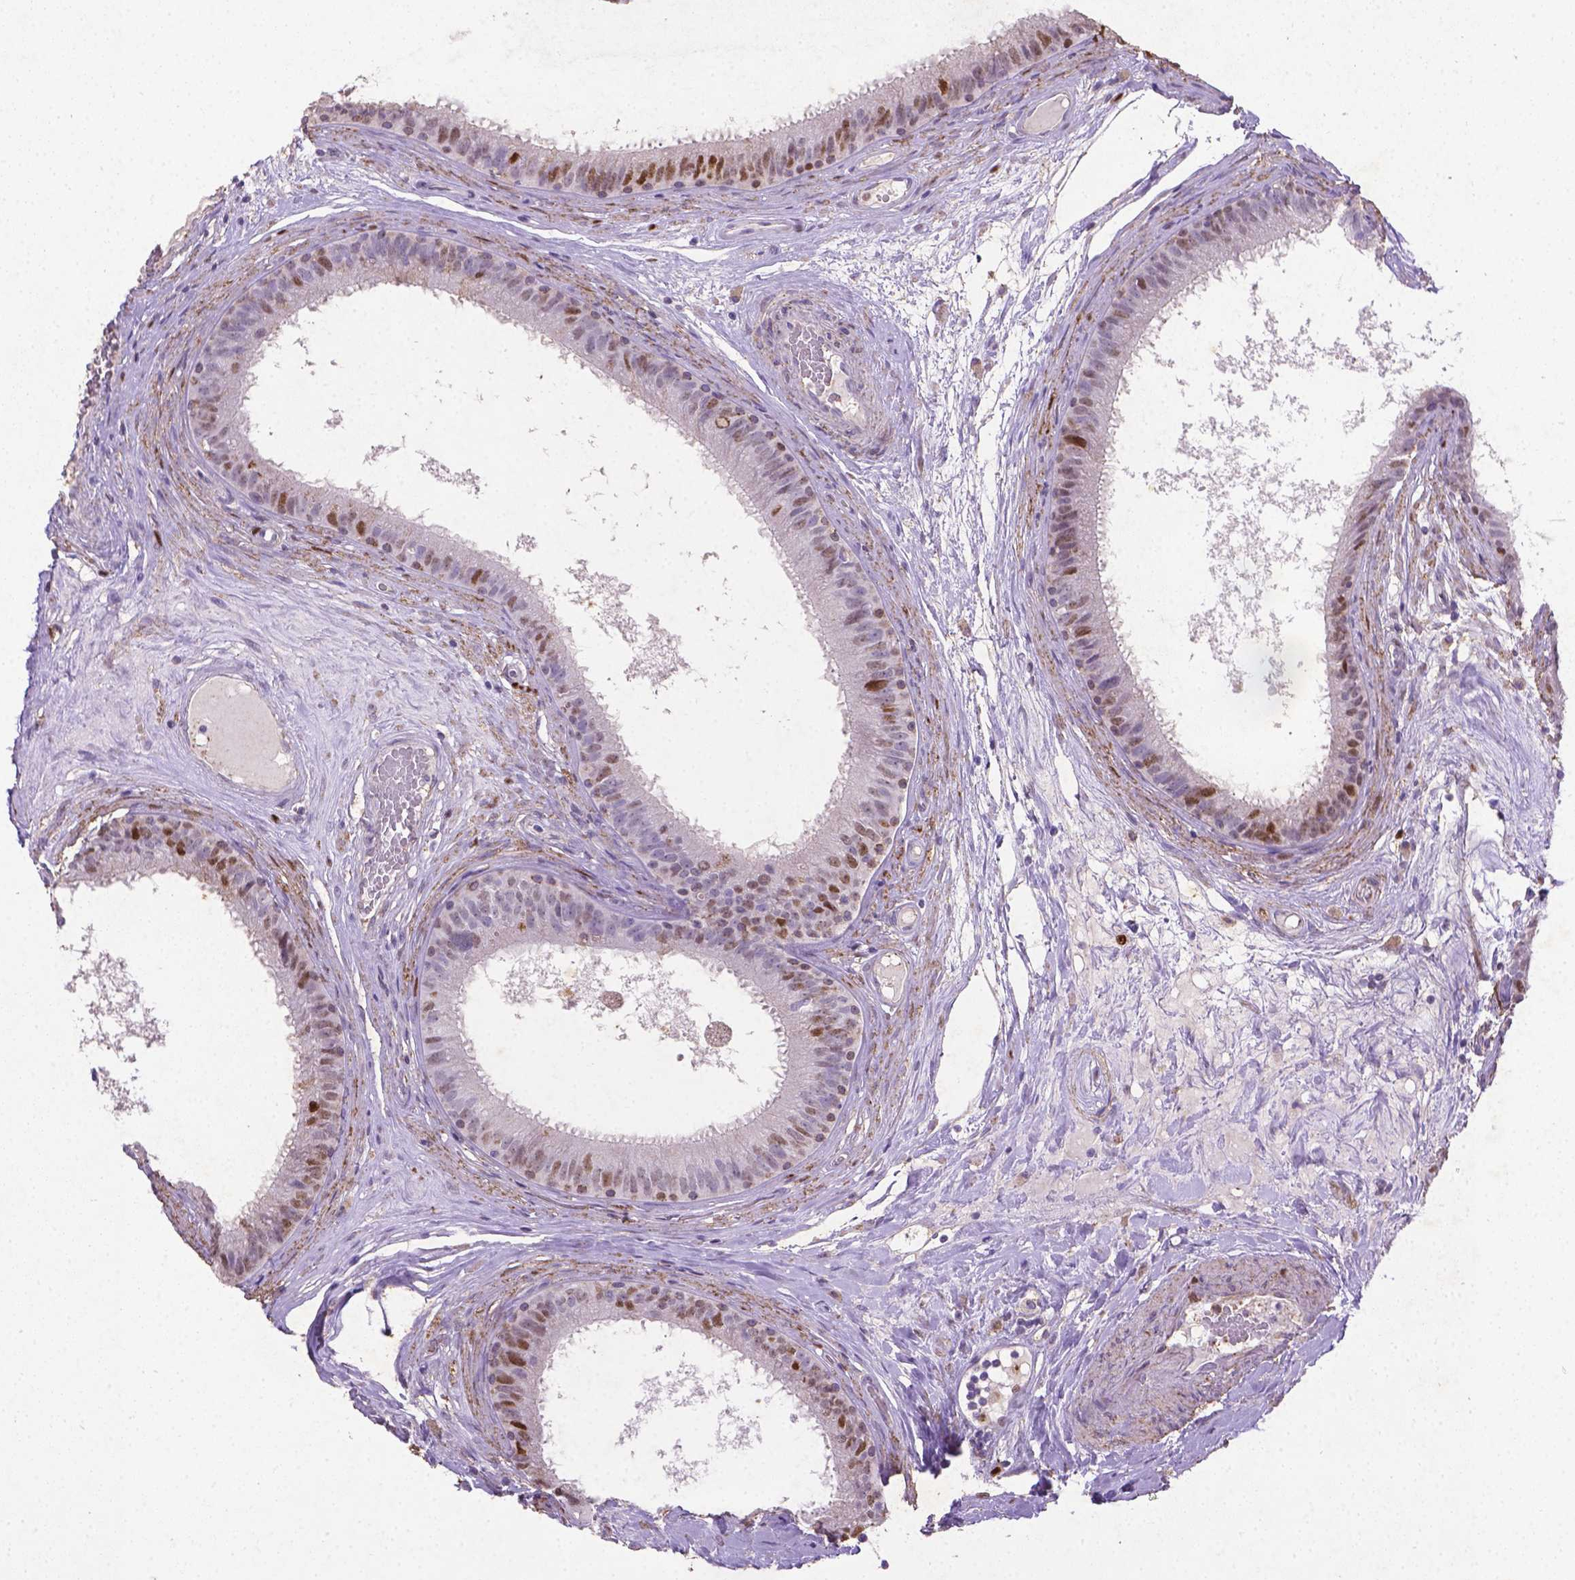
{"staining": {"intensity": "moderate", "quantity": ">75%", "location": "nuclear"}, "tissue": "epididymis", "cell_type": "Glandular cells", "image_type": "normal", "snomed": [{"axis": "morphology", "description": "Normal tissue, NOS"}, {"axis": "topography", "description": "Epididymis"}], "caption": "DAB immunohistochemical staining of benign human epididymis exhibits moderate nuclear protein expression in about >75% of glandular cells.", "gene": "CDKN1A", "patient": {"sex": "male", "age": 59}}